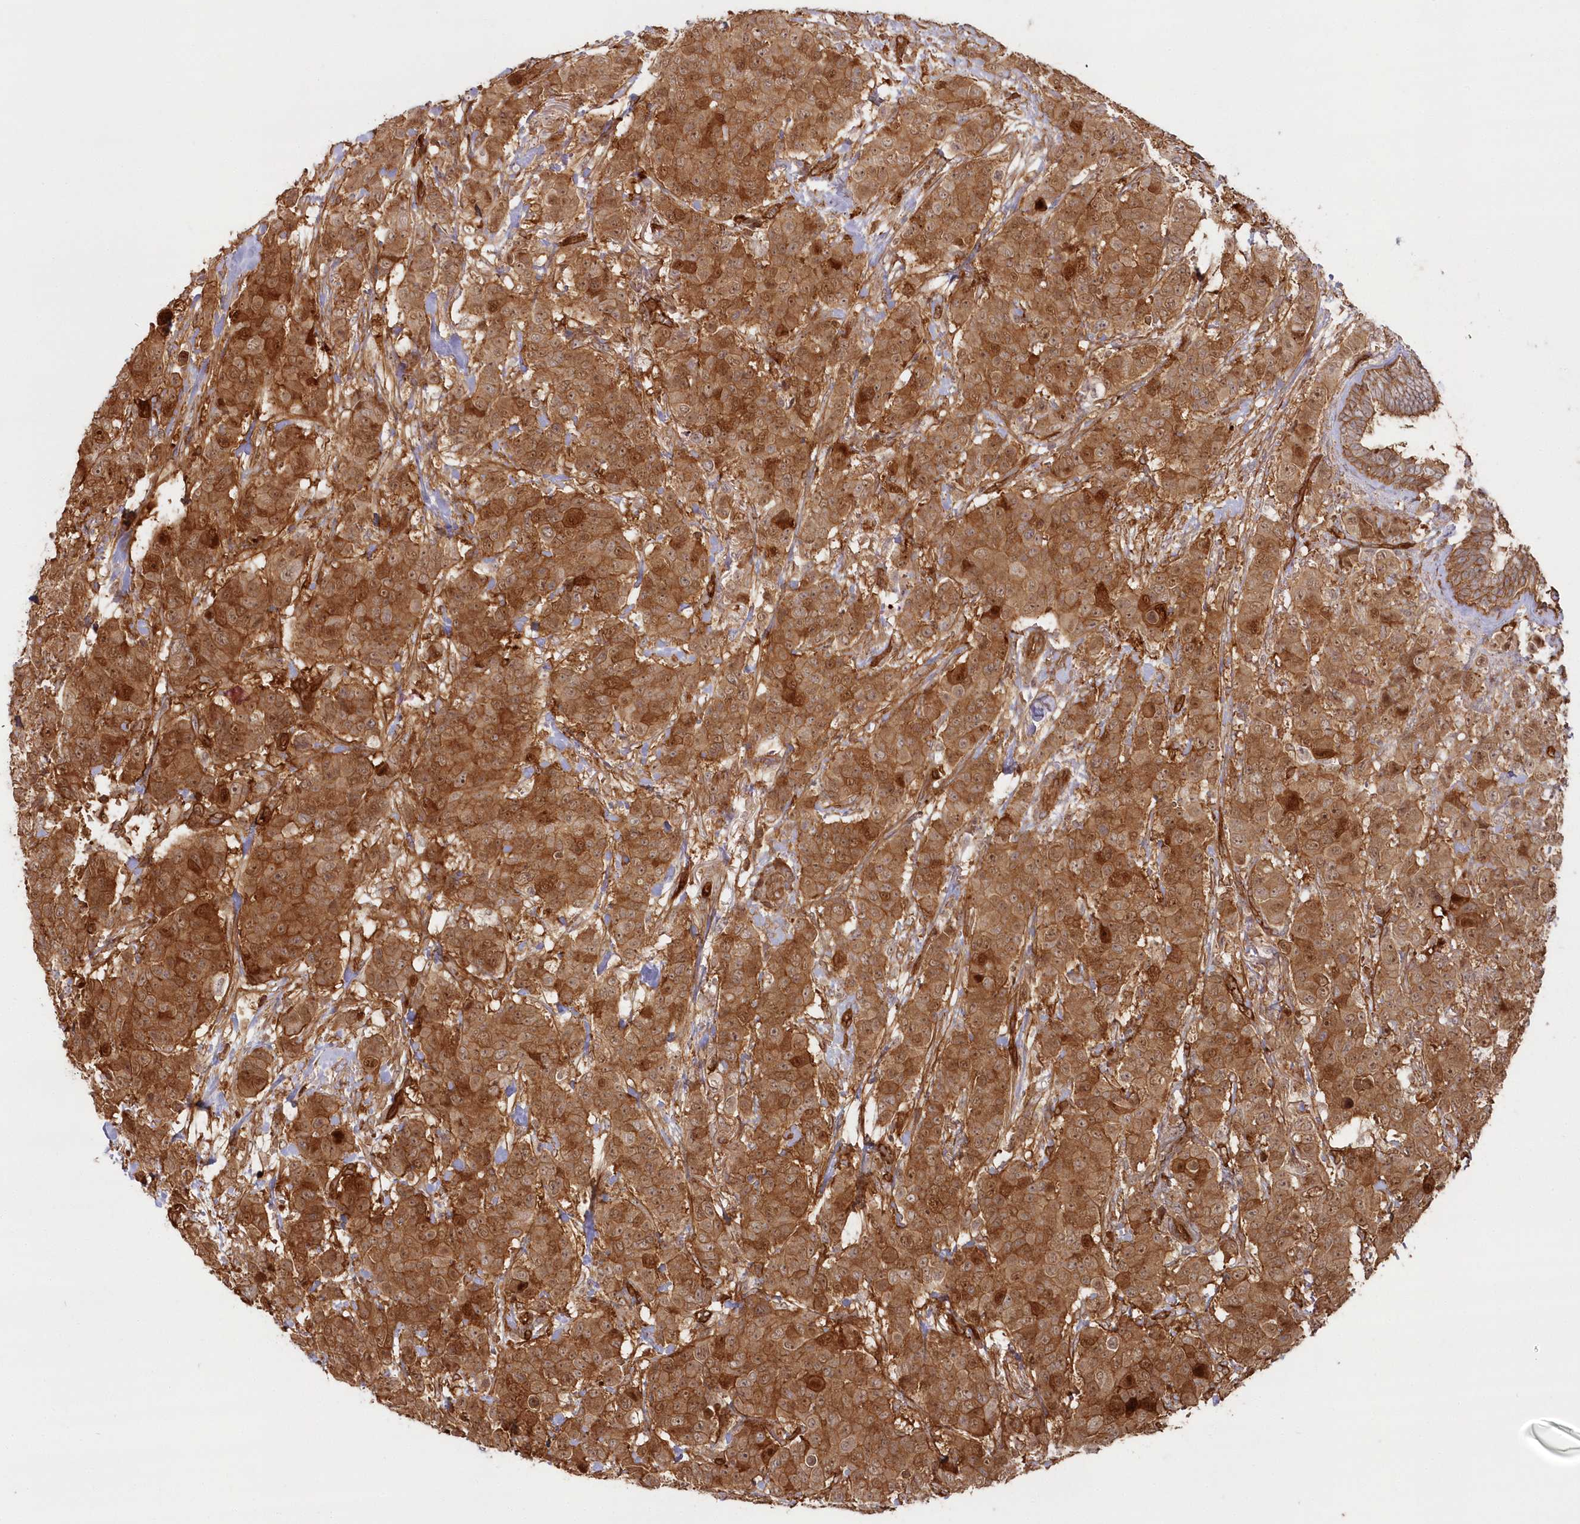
{"staining": {"intensity": "strong", "quantity": ">75%", "location": "cytoplasmic/membranous"}, "tissue": "breast cancer", "cell_type": "Tumor cells", "image_type": "cancer", "snomed": [{"axis": "morphology", "description": "Duct carcinoma"}, {"axis": "topography", "description": "Breast"}], "caption": "Breast cancer (infiltrating ductal carcinoma) stained for a protein demonstrates strong cytoplasmic/membranous positivity in tumor cells.", "gene": "RGCC", "patient": {"sex": "female", "age": 40}}